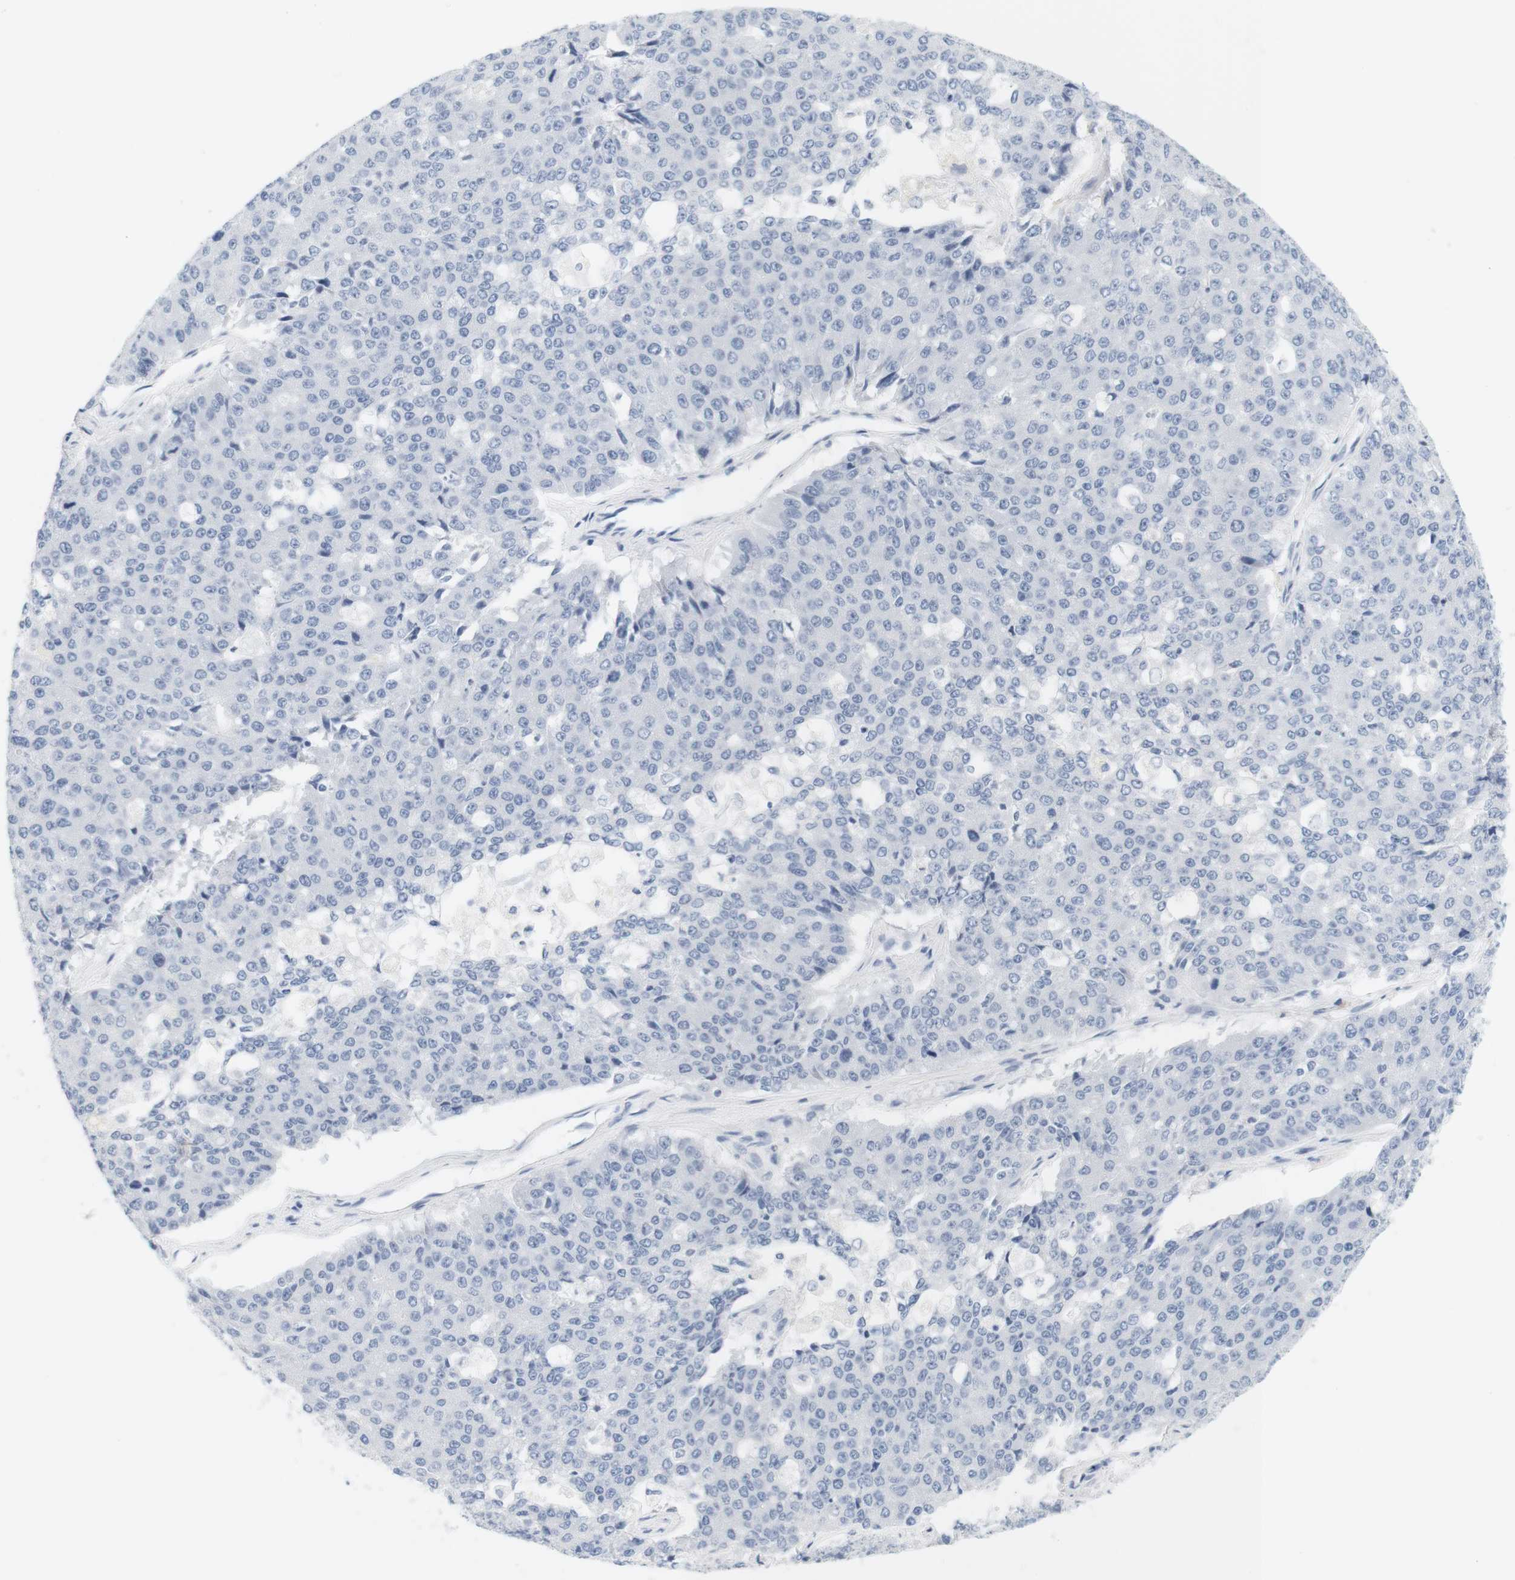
{"staining": {"intensity": "negative", "quantity": "none", "location": "none"}, "tissue": "pancreatic cancer", "cell_type": "Tumor cells", "image_type": "cancer", "snomed": [{"axis": "morphology", "description": "Adenocarcinoma, NOS"}, {"axis": "topography", "description": "Pancreas"}], "caption": "Protein analysis of pancreatic cancer displays no significant staining in tumor cells.", "gene": "OPRM1", "patient": {"sex": "male", "age": 50}}